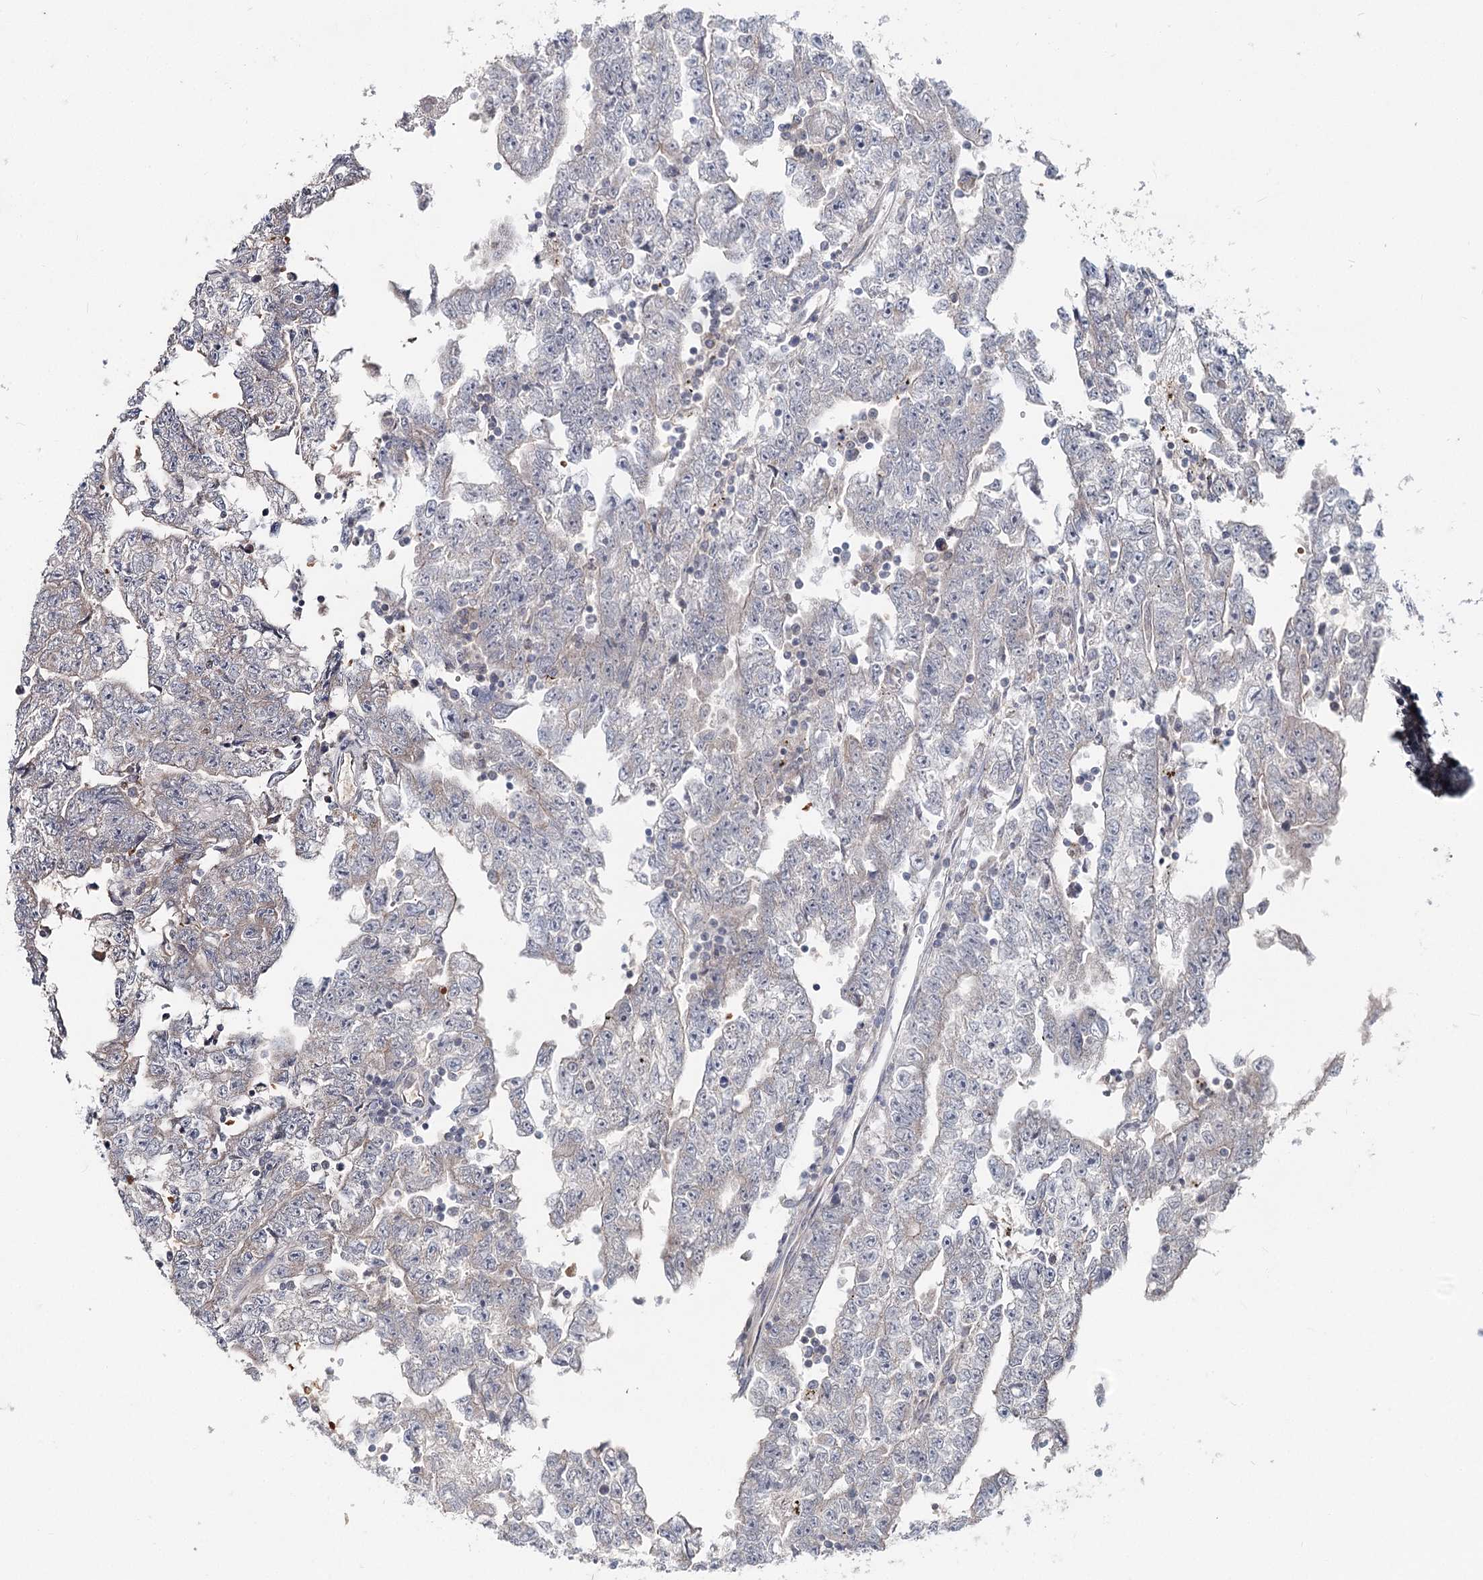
{"staining": {"intensity": "weak", "quantity": "<25%", "location": "cytoplasmic/membranous"}, "tissue": "testis cancer", "cell_type": "Tumor cells", "image_type": "cancer", "snomed": [{"axis": "morphology", "description": "Carcinoma, Embryonal, NOS"}, {"axis": "topography", "description": "Testis"}], "caption": "There is no significant staining in tumor cells of testis embryonal carcinoma. (Brightfield microscopy of DAB immunohistochemistry at high magnification).", "gene": "FBXO7", "patient": {"sex": "male", "age": 25}}